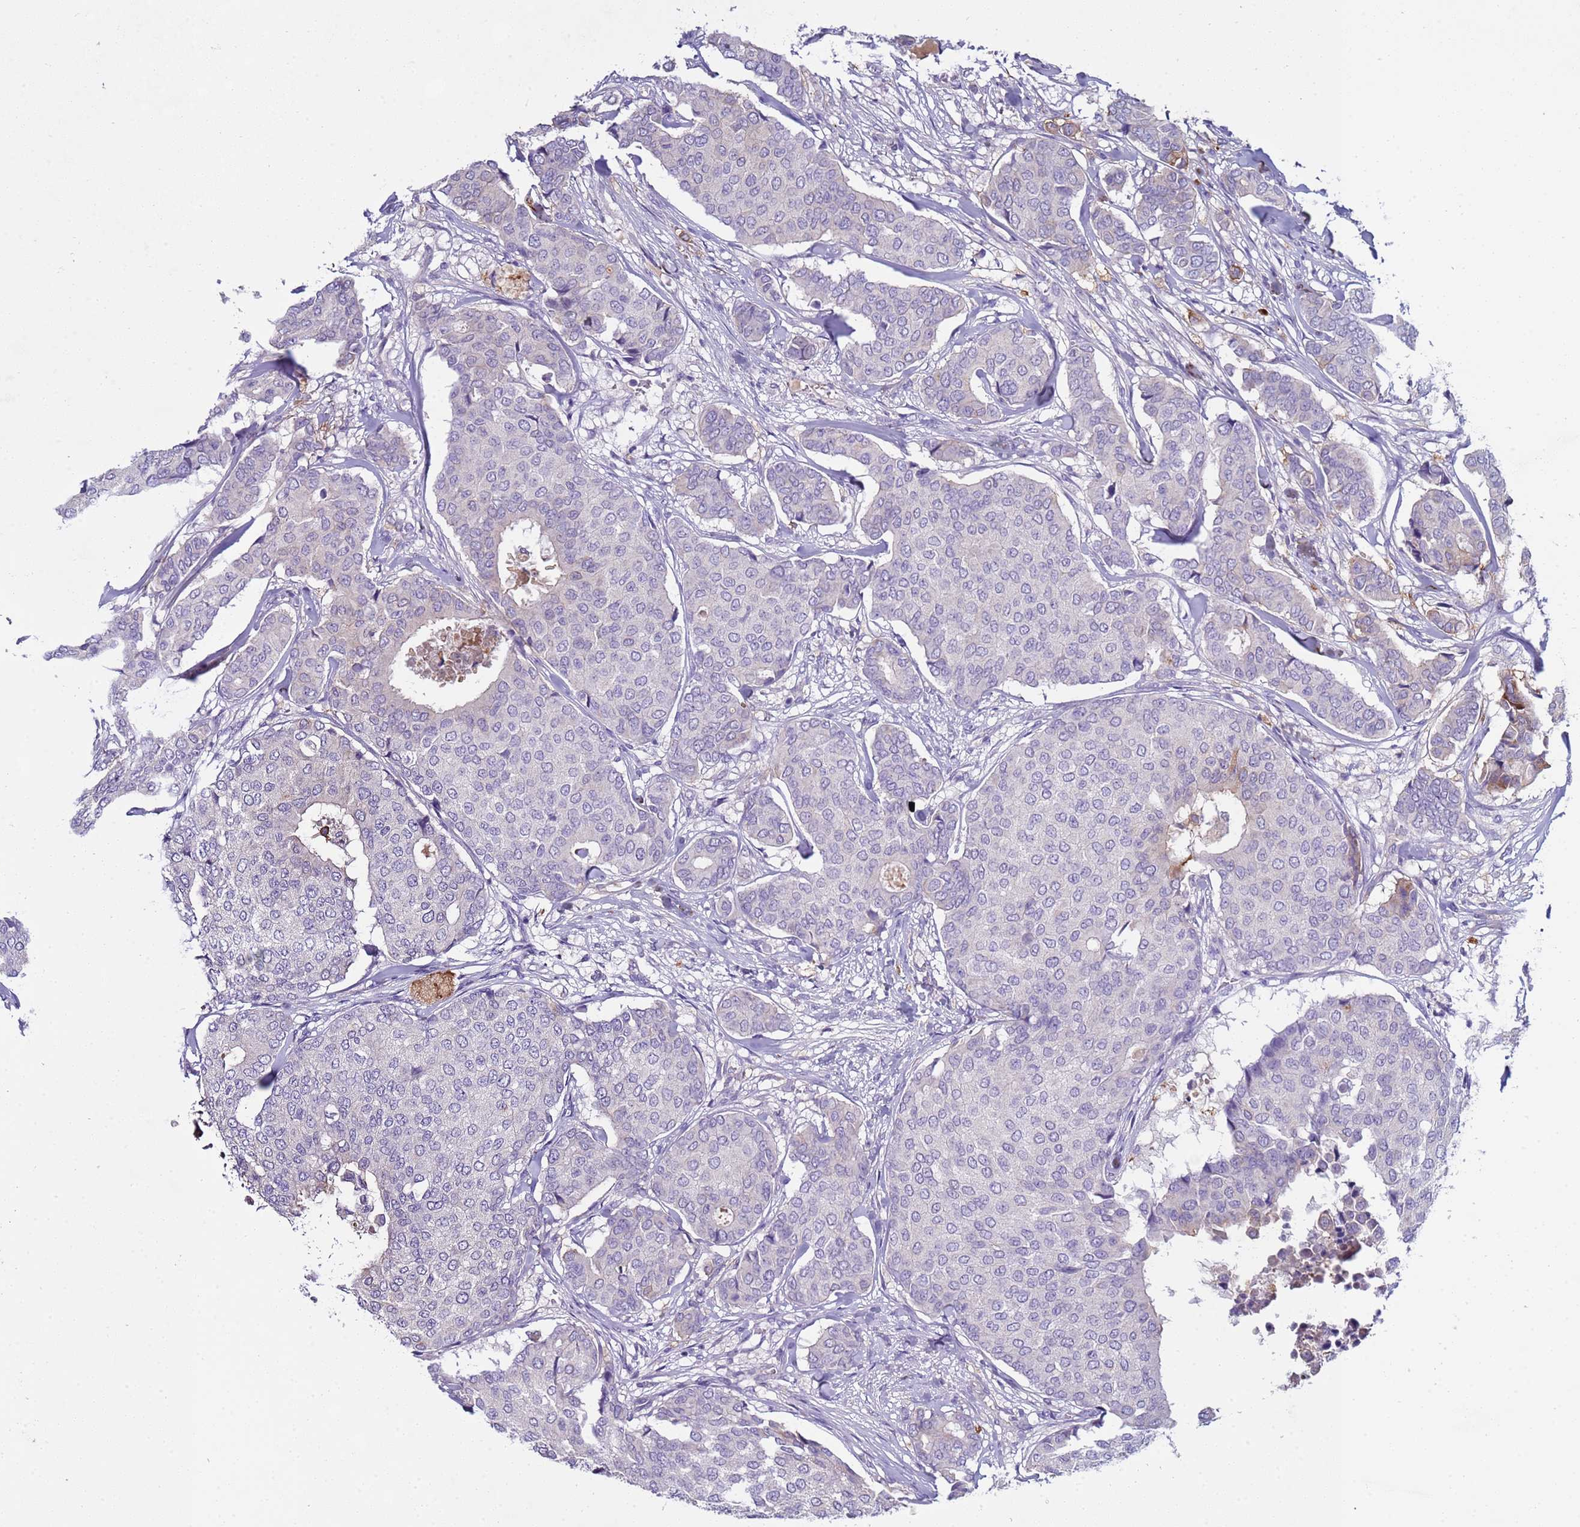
{"staining": {"intensity": "negative", "quantity": "none", "location": "none"}, "tissue": "breast cancer", "cell_type": "Tumor cells", "image_type": "cancer", "snomed": [{"axis": "morphology", "description": "Duct carcinoma"}, {"axis": "topography", "description": "Breast"}], "caption": "Protein analysis of breast cancer (invasive ductal carcinoma) reveals no significant staining in tumor cells.", "gene": "TRIM51", "patient": {"sex": "female", "age": 75}}